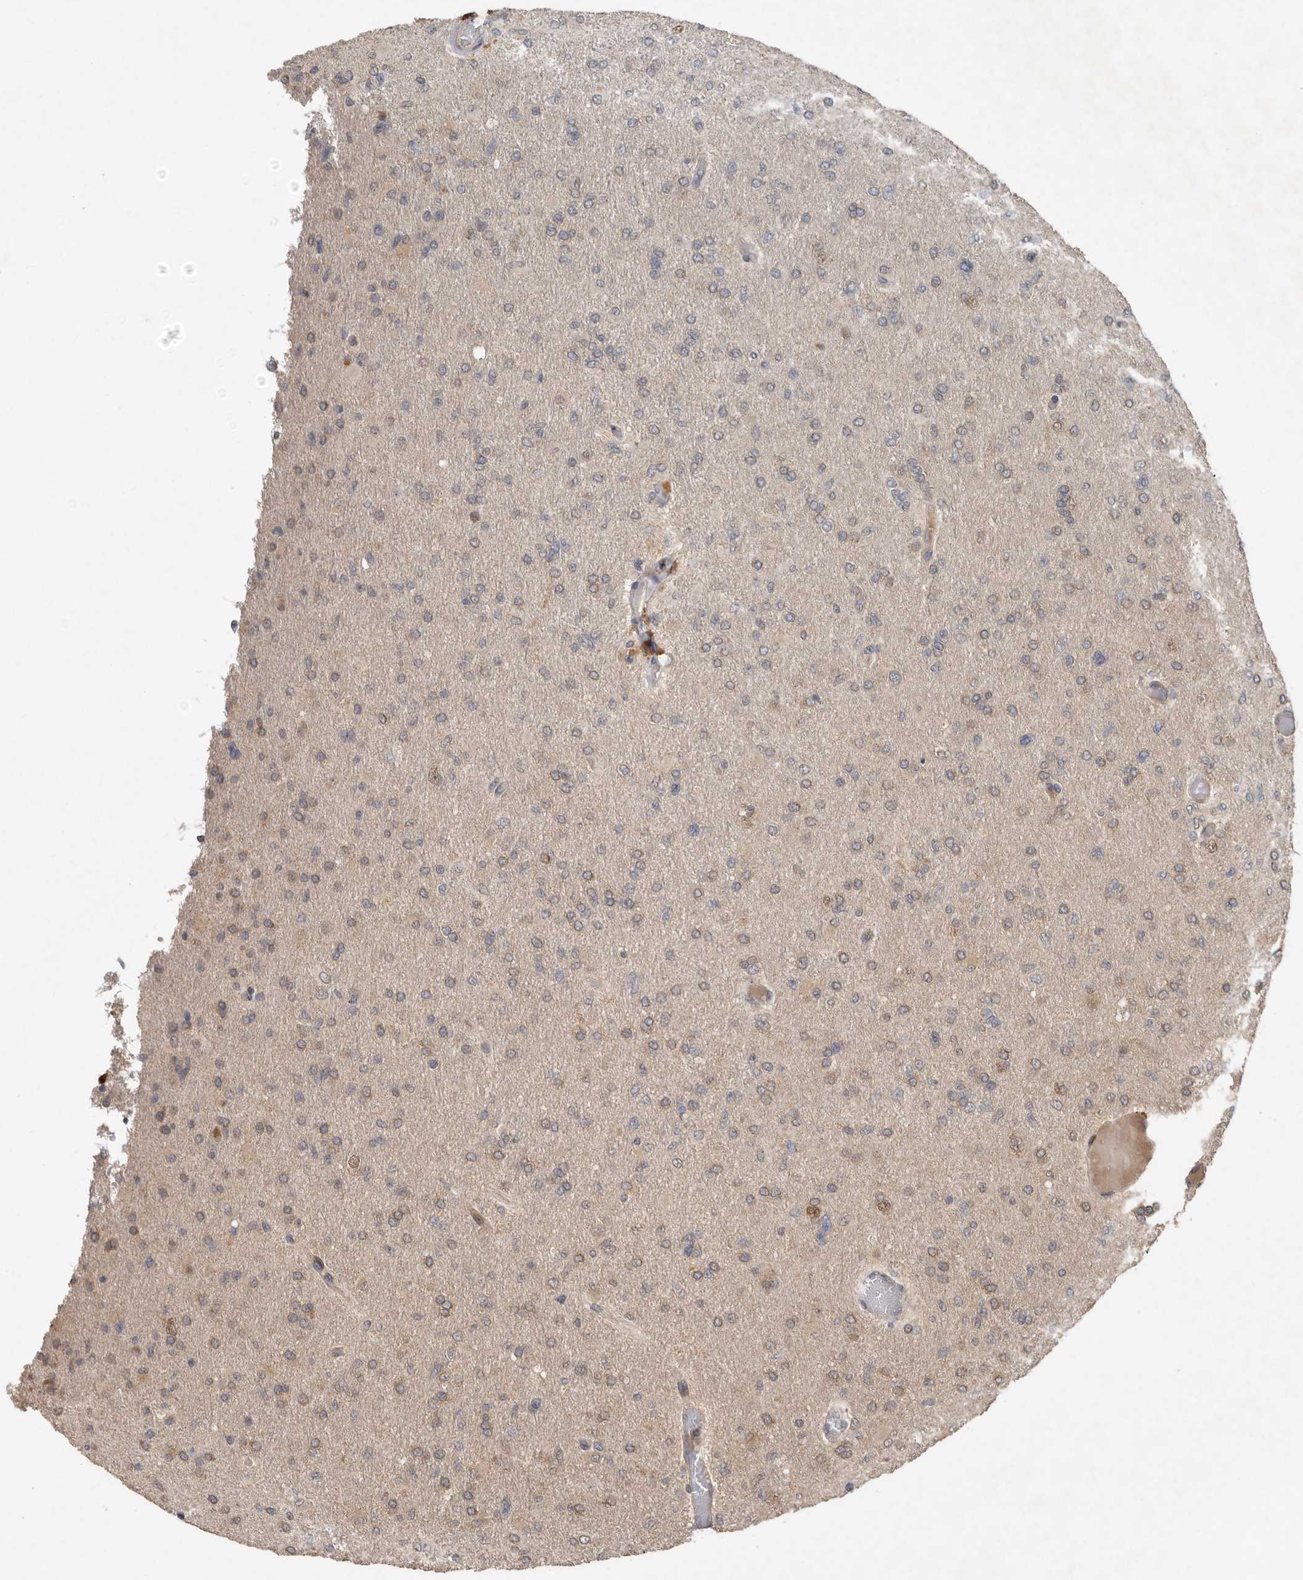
{"staining": {"intensity": "weak", "quantity": ">75%", "location": "cytoplasmic/membranous"}, "tissue": "glioma", "cell_type": "Tumor cells", "image_type": "cancer", "snomed": [{"axis": "morphology", "description": "Glioma, malignant, High grade"}, {"axis": "topography", "description": "Cerebral cortex"}], "caption": "About >75% of tumor cells in human high-grade glioma (malignant) show weak cytoplasmic/membranous protein positivity as visualized by brown immunohistochemical staining.", "gene": "KIF26B", "patient": {"sex": "female", "age": 36}}